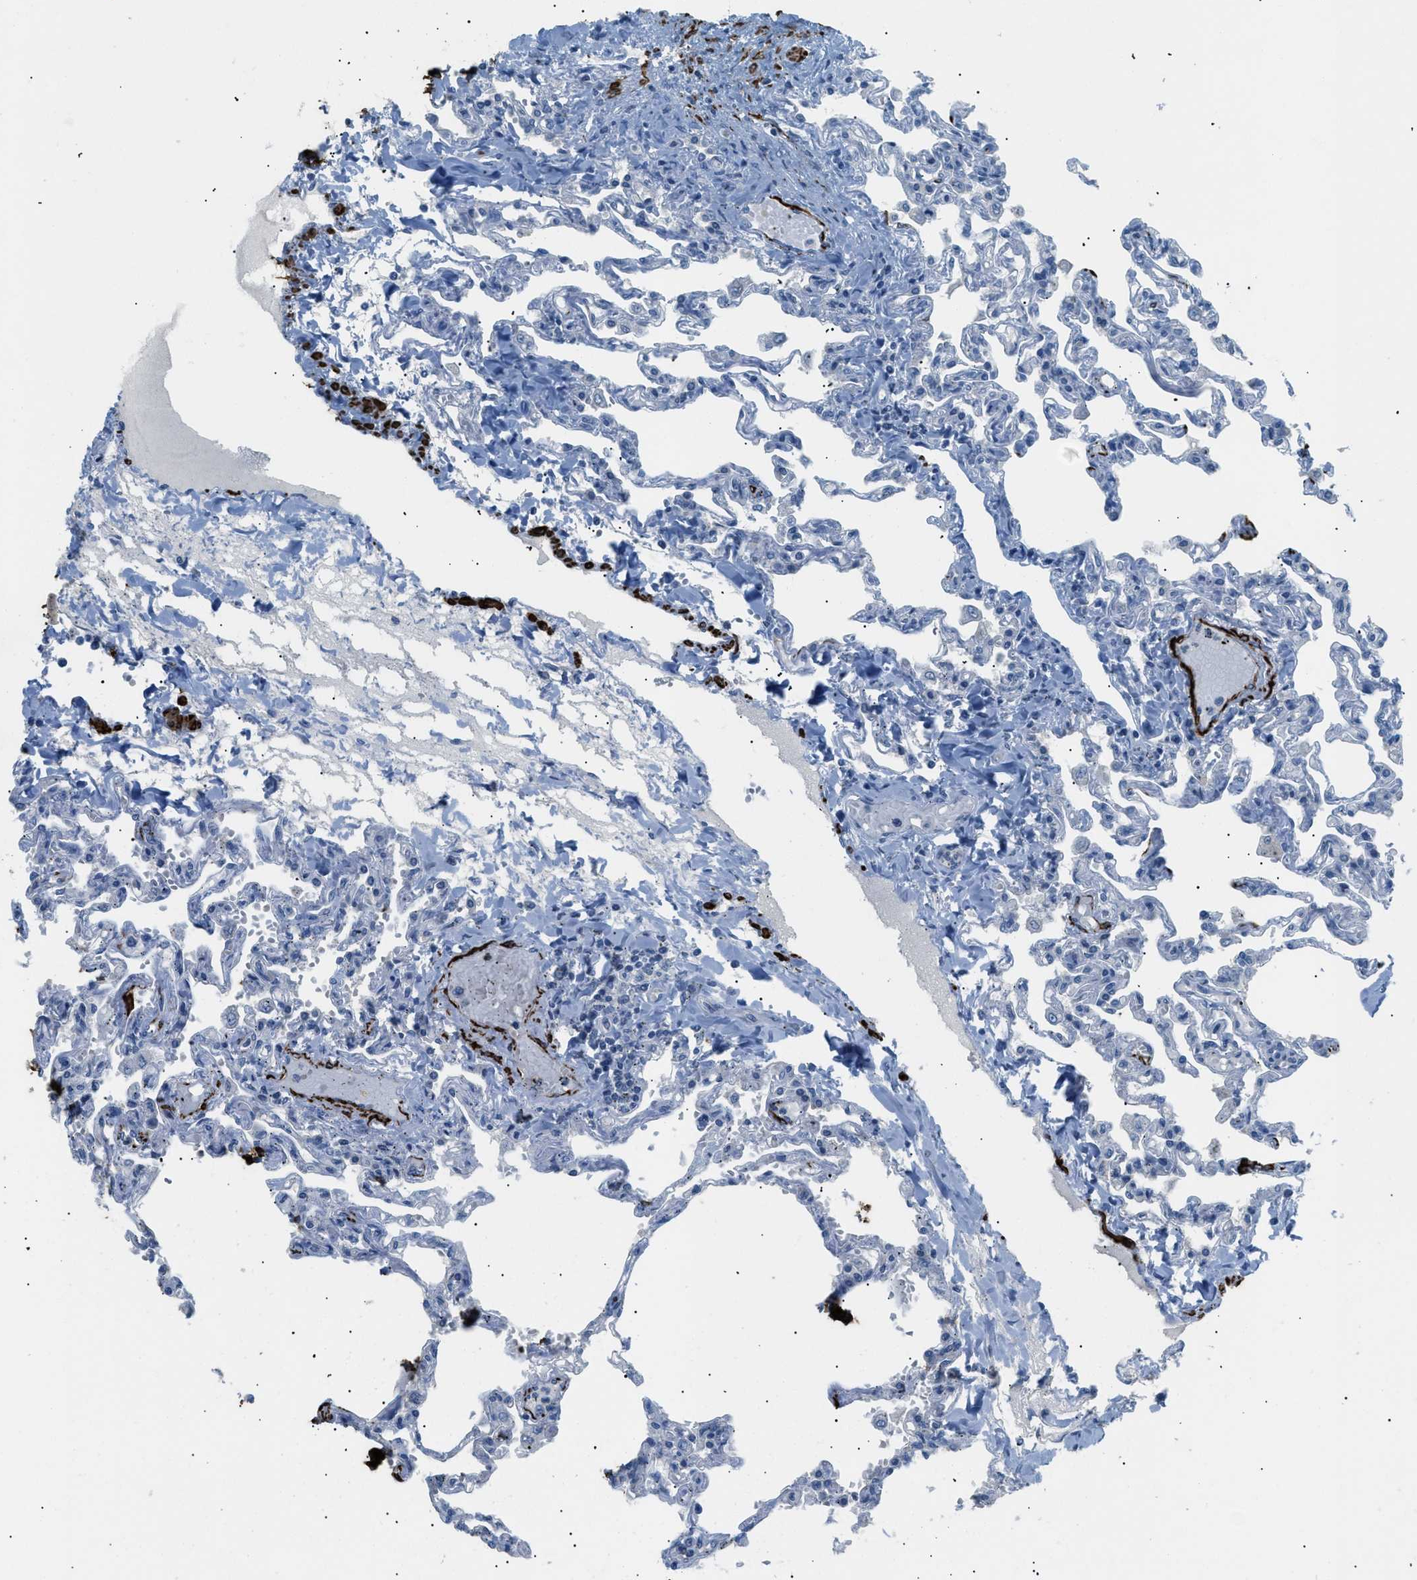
{"staining": {"intensity": "negative", "quantity": "none", "location": "none"}, "tissue": "lung", "cell_type": "Alveolar cells", "image_type": "normal", "snomed": [{"axis": "morphology", "description": "Normal tissue, NOS"}, {"axis": "topography", "description": "Lung"}], "caption": "Alveolar cells show no significant staining in normal lung. (IHC, brightfield microscopy, high magnification).", "gene": "ICA1", "patient": {"sex": "male", "age": 21}}